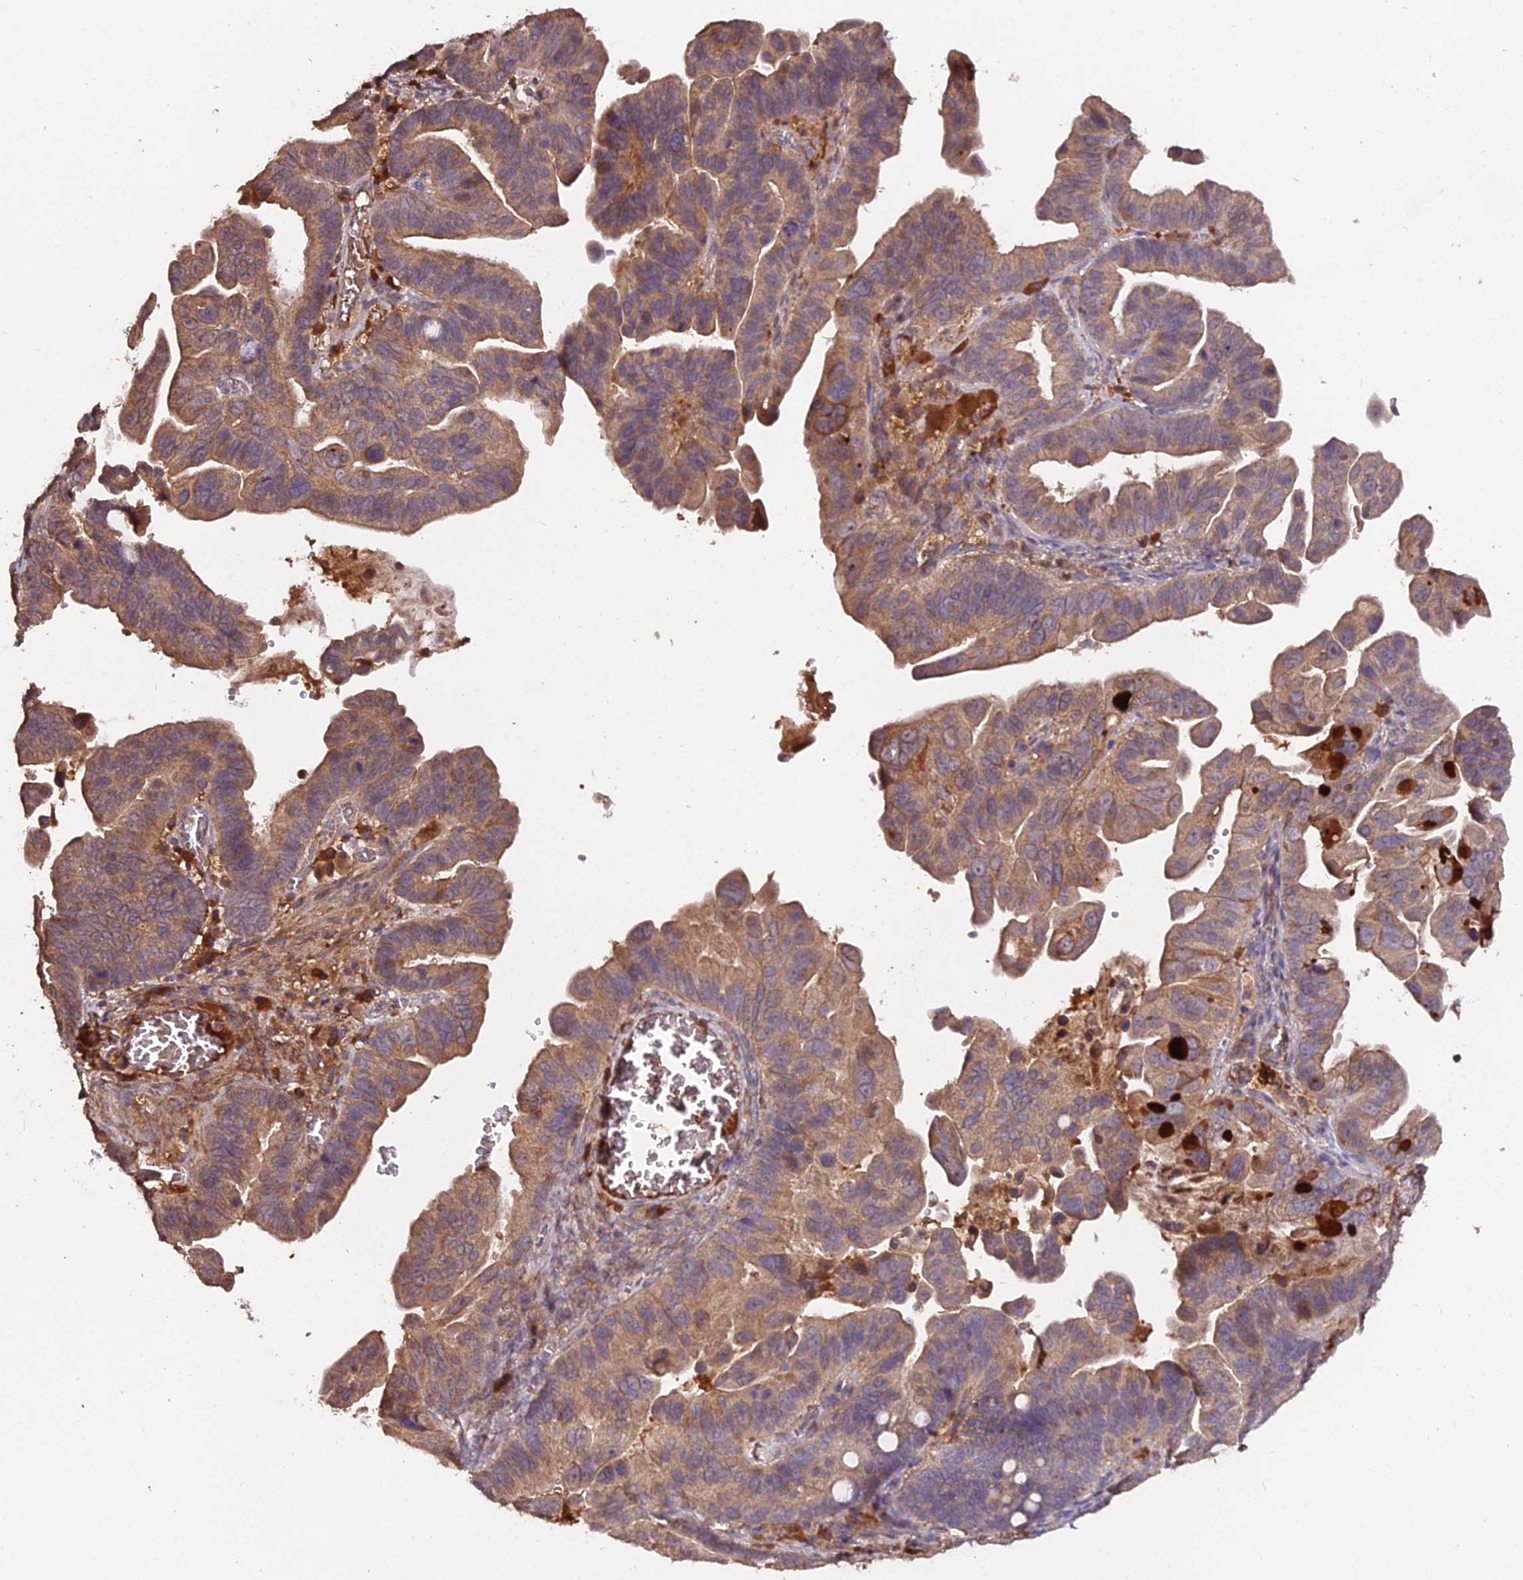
{"staining": {"intensity": "moderate", "quantity": ">75%", "location": "cytoplasmic/membranous"}, "tissue": "ovarian cancer", "cell_type": "Tumor cells", "image_type": "cancer", "snomed": [{"axis": "morphology", "description": "Cystadenocarcinoma, serous, NOS"}, {"axis": "topography", "description": "Ovary"}], "caption": "A high-resolution histopathology image shows immunohistochemistry (IHC) staining of ovarian serous cystadenocarcinoma, which reveals moderate cytoplasmic/membranous staining in about >75% of tumor cells. Nuclei are stained in blue.", "gene": "KCTD16", "patient": {"sex": "female", "age": 56}}